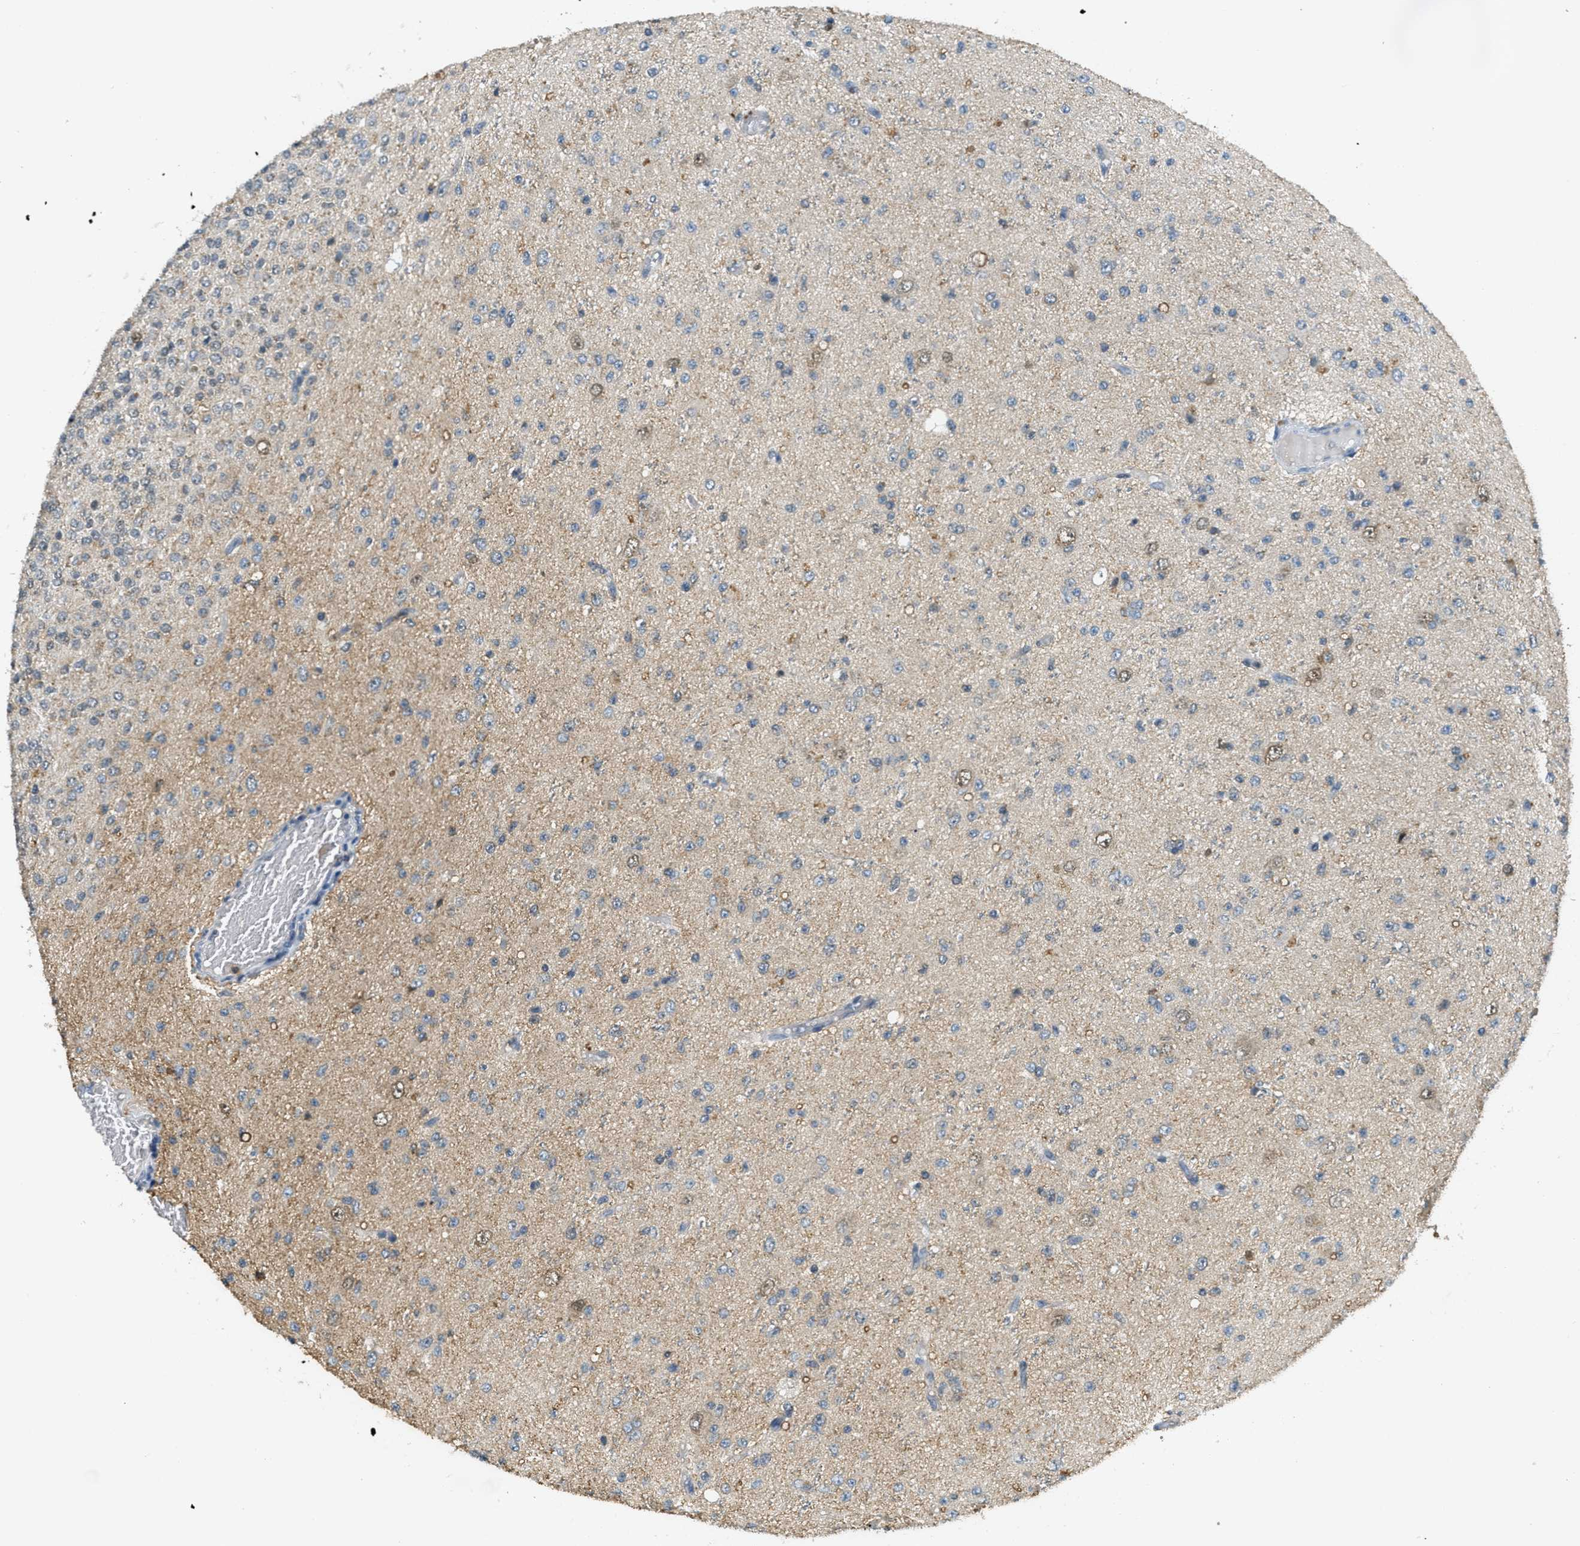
{"staining": {"intensity": "weak", "quantity": "25%-75%", "location": "nuclear"}, "tissue": "glioma", "cell_type": "Tumor cells", "image_type": "cancer", "snomed": [{"axis": "morphology", "description": "Glioma, malignant, High grade"}, {"axis": "topography", "description": "pancreas cauda"}], "caption": "Protein expression analysis of malignant glioma (high-grade) reveals weak nuclear positivity in approximately 25%-75% of tumor cells. The protein is shown in brown color, while the nuclei are stained blue.", "gene": "TCF20", "patient": {"sex": "male", "age": 60}}